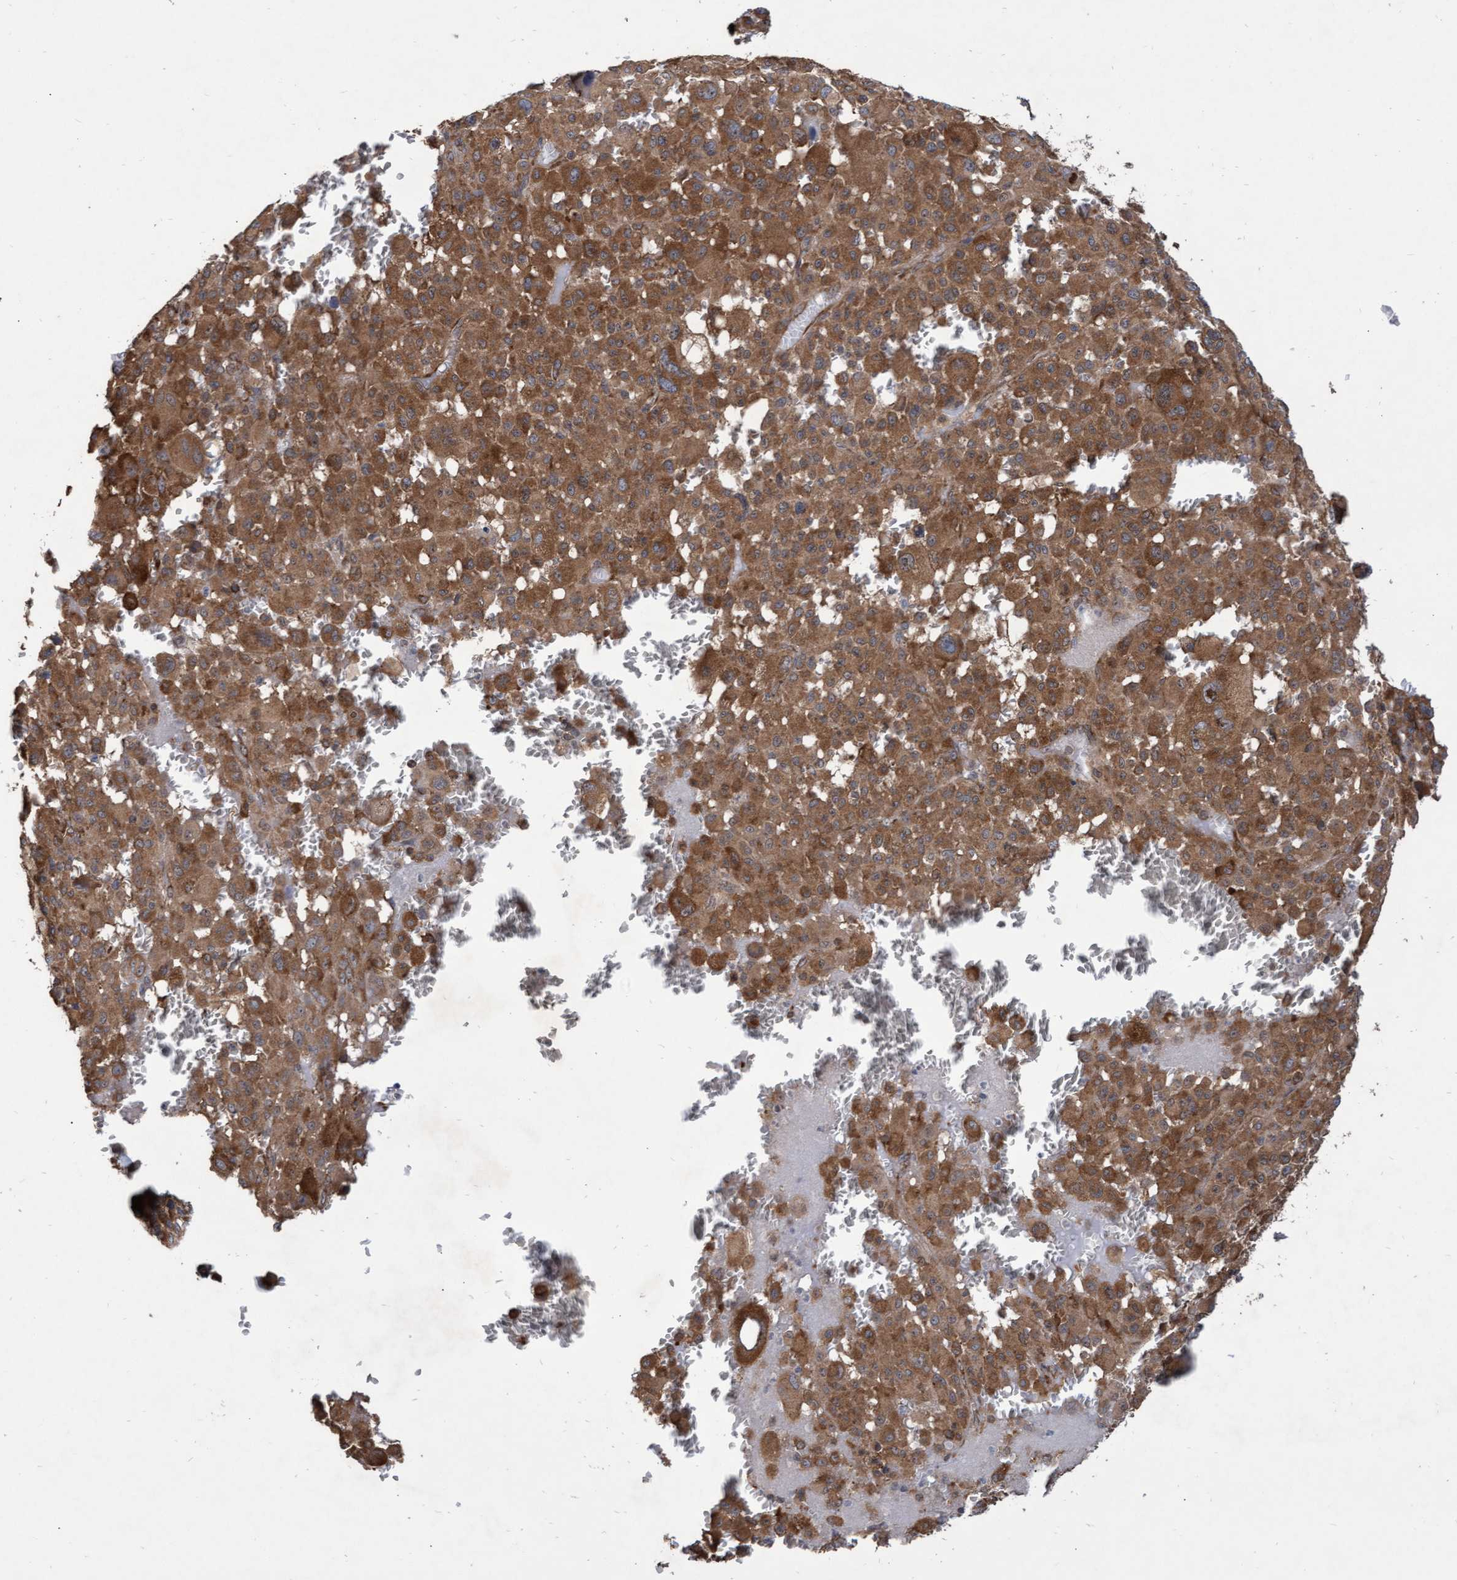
{"staining": {"intensity": "strong", "quantity": ">75%", "location": "cytoplasmic/membranous"}, "tissue": "melanoma", "cell_type": "Tumor cells", "image_type": "cancer", "snomed": [{"axis": "morphology", "description": "Malignant melanoma, Metastatic site"}, {"axis": "topography", "description": "Skin"}], "caption": "Immunohistochemistry staining of malignant melanoma (metastatic site), which demonstrates high levels of strong cytoplasmic/membranous expression in about >75% of tumor cells indicating strong cytoplasmic/membranous protein positivity. The staining was performed using DAB (3,3'-diaminobenzidine) (brown) for protein detection and nuclei were counterstained in hematoxylin (blue).", "gene": "ABCF2", "patient": {"sex": "female", "age": 74}}